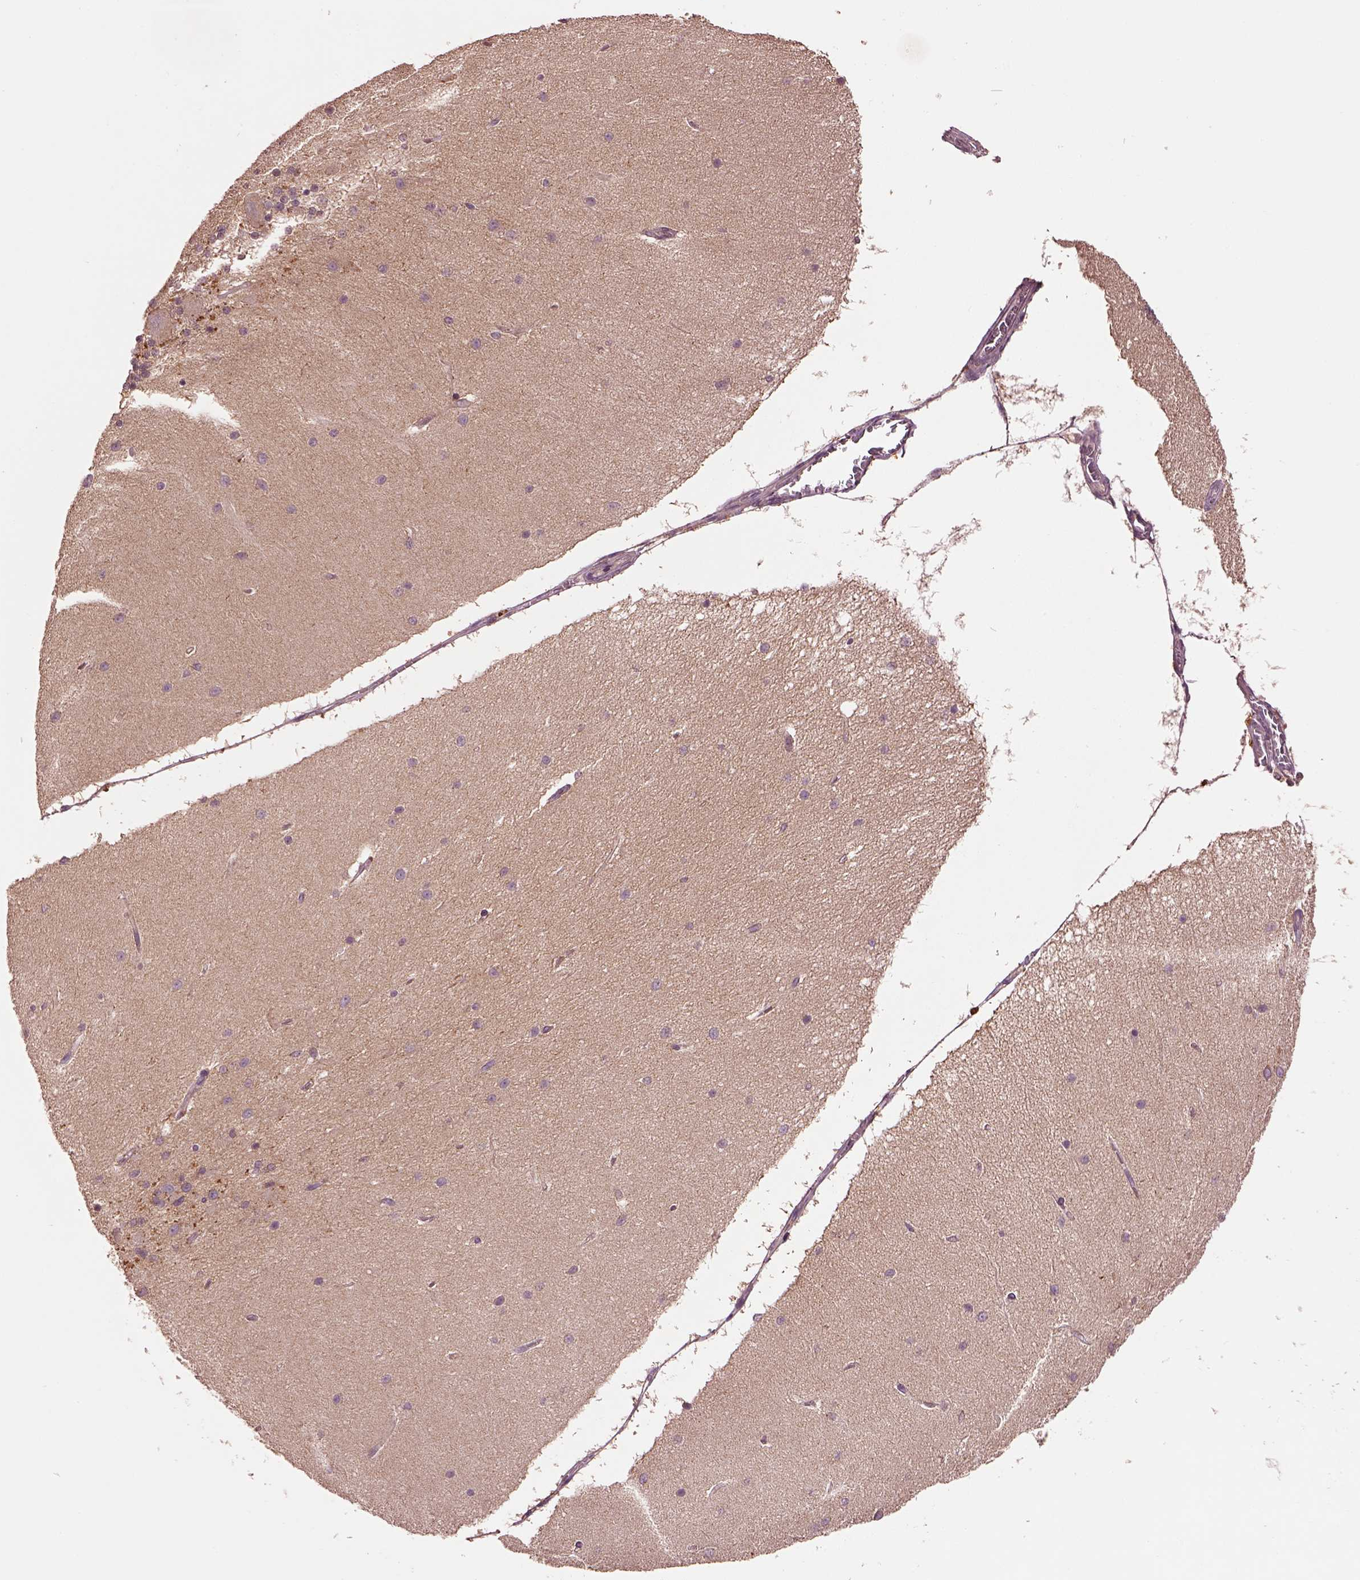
{"staining": {"intensity": "negative", "quantity": "none", "location": "none"}, "tissue": "cerebellum", "cell_type": "Cells in granular layer", "image_type": "normal", "snomed": [{"axis": "morphology", "description": "Normal tissue, NOS"}, {"axis": "topography", "description": "Cerebellum"}], "caption": "An immunohistochemistry (IHC) micrograph of unremarkable cerebellum is shown. There is no staining in cells in granular layer of cerebellum. (Brightfield microscopy of DAB (3,3'-diaminobenzidine) IHC at high magnification).", "gene": "MTHFS", "patient": {"sex": "female", "age": 54}}